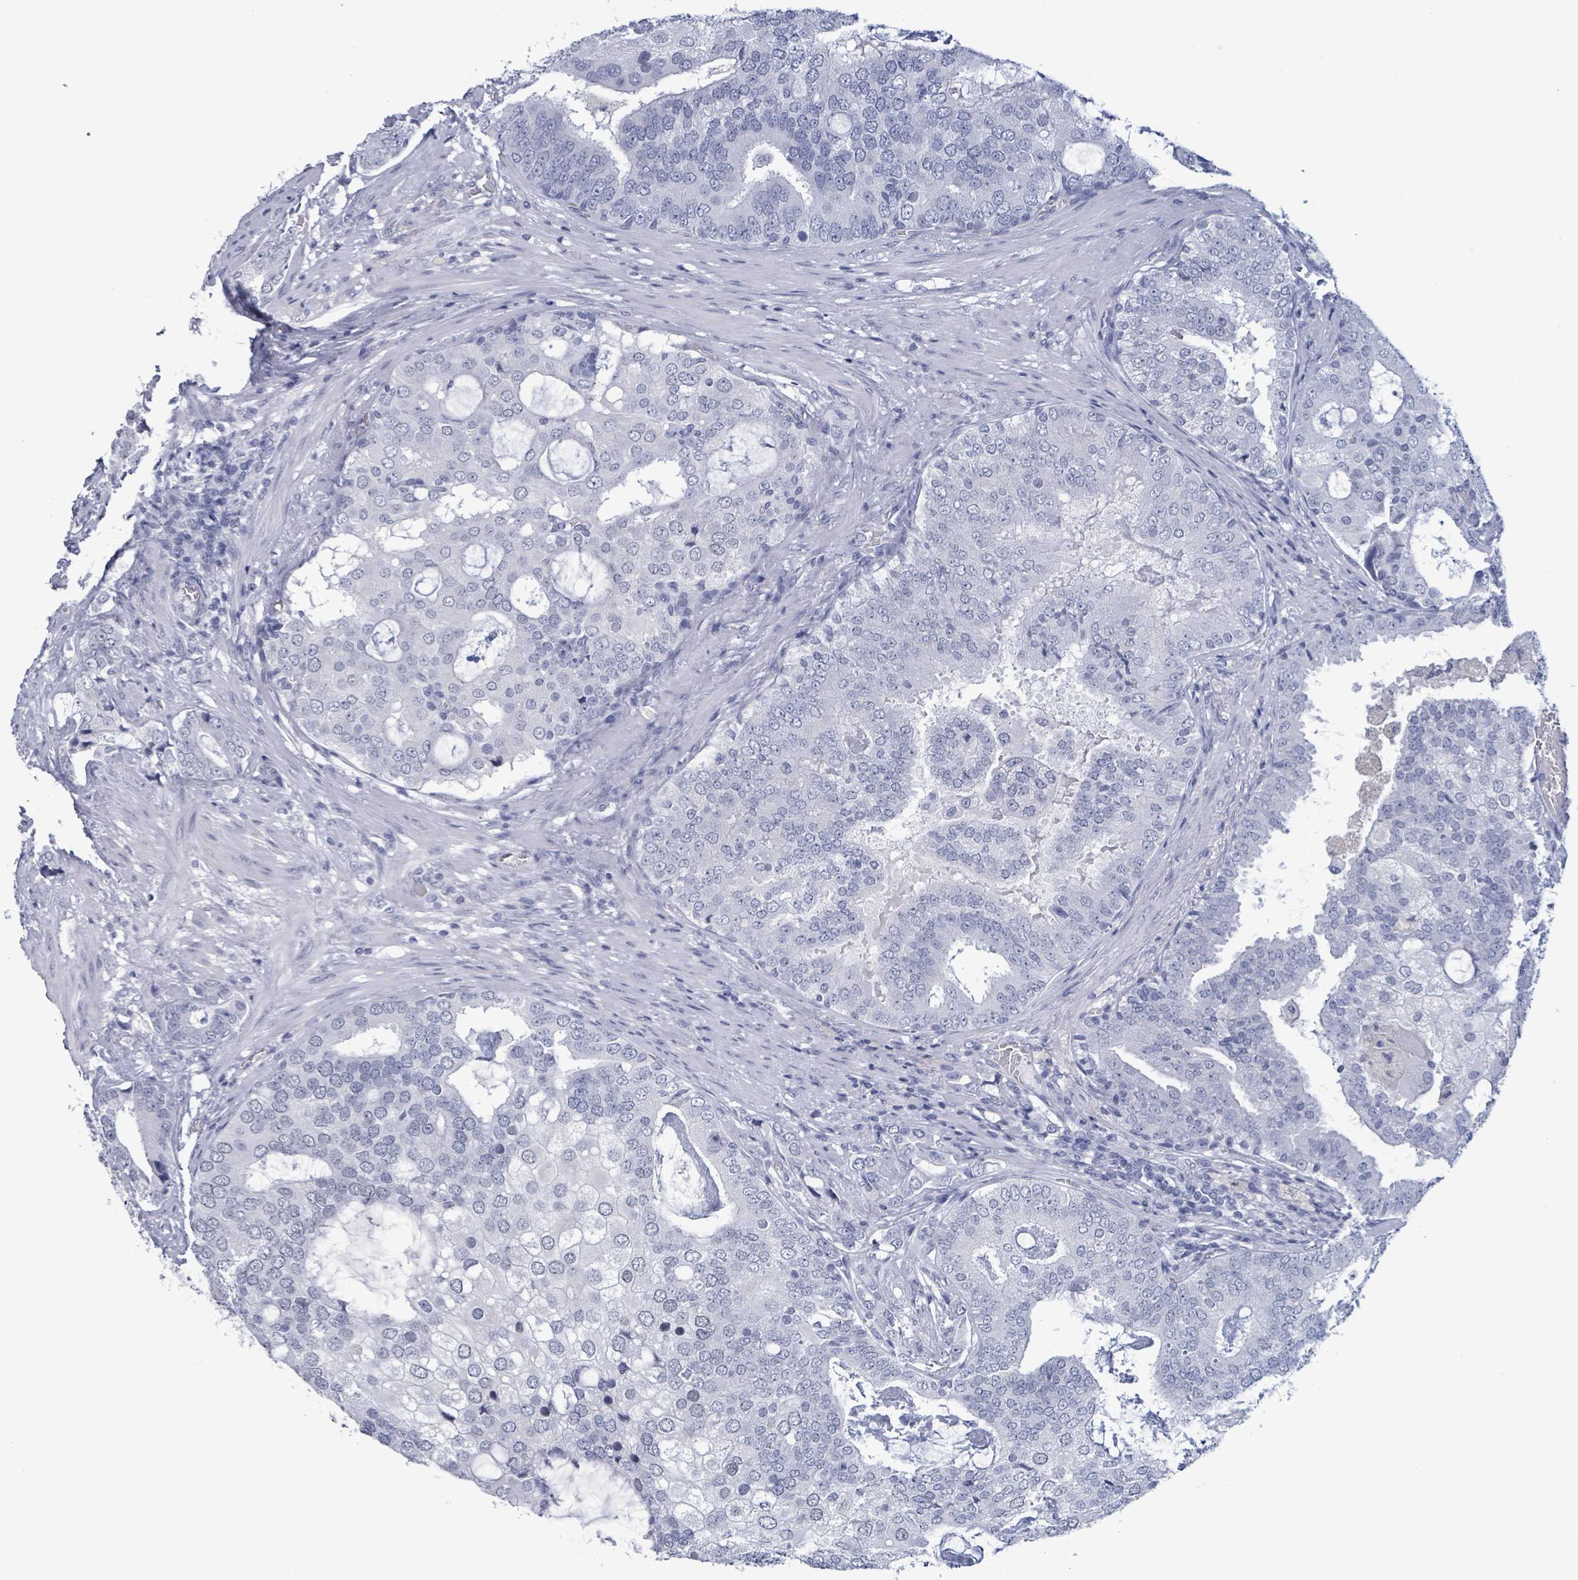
{"staining": {"intensity": "negative", "quantity": "none", "location": "none"}, "tissue": "prostate cancer", "cell_type": "Tumor cells", "image_type": "cancer", "snomed": [{"axis": "morphology", "description": "Adenocarcinoma, High grade"}, {"axis": "topography", "description": "Prostate"}], "caption": "DAB immunohistochemical staining of adenocarcinoma (high-grade) (prostate) exhibits no significant positivity in tumor cells.", "gene": "NKX2-1", "patient": {"sex": "male", "age": 55}}